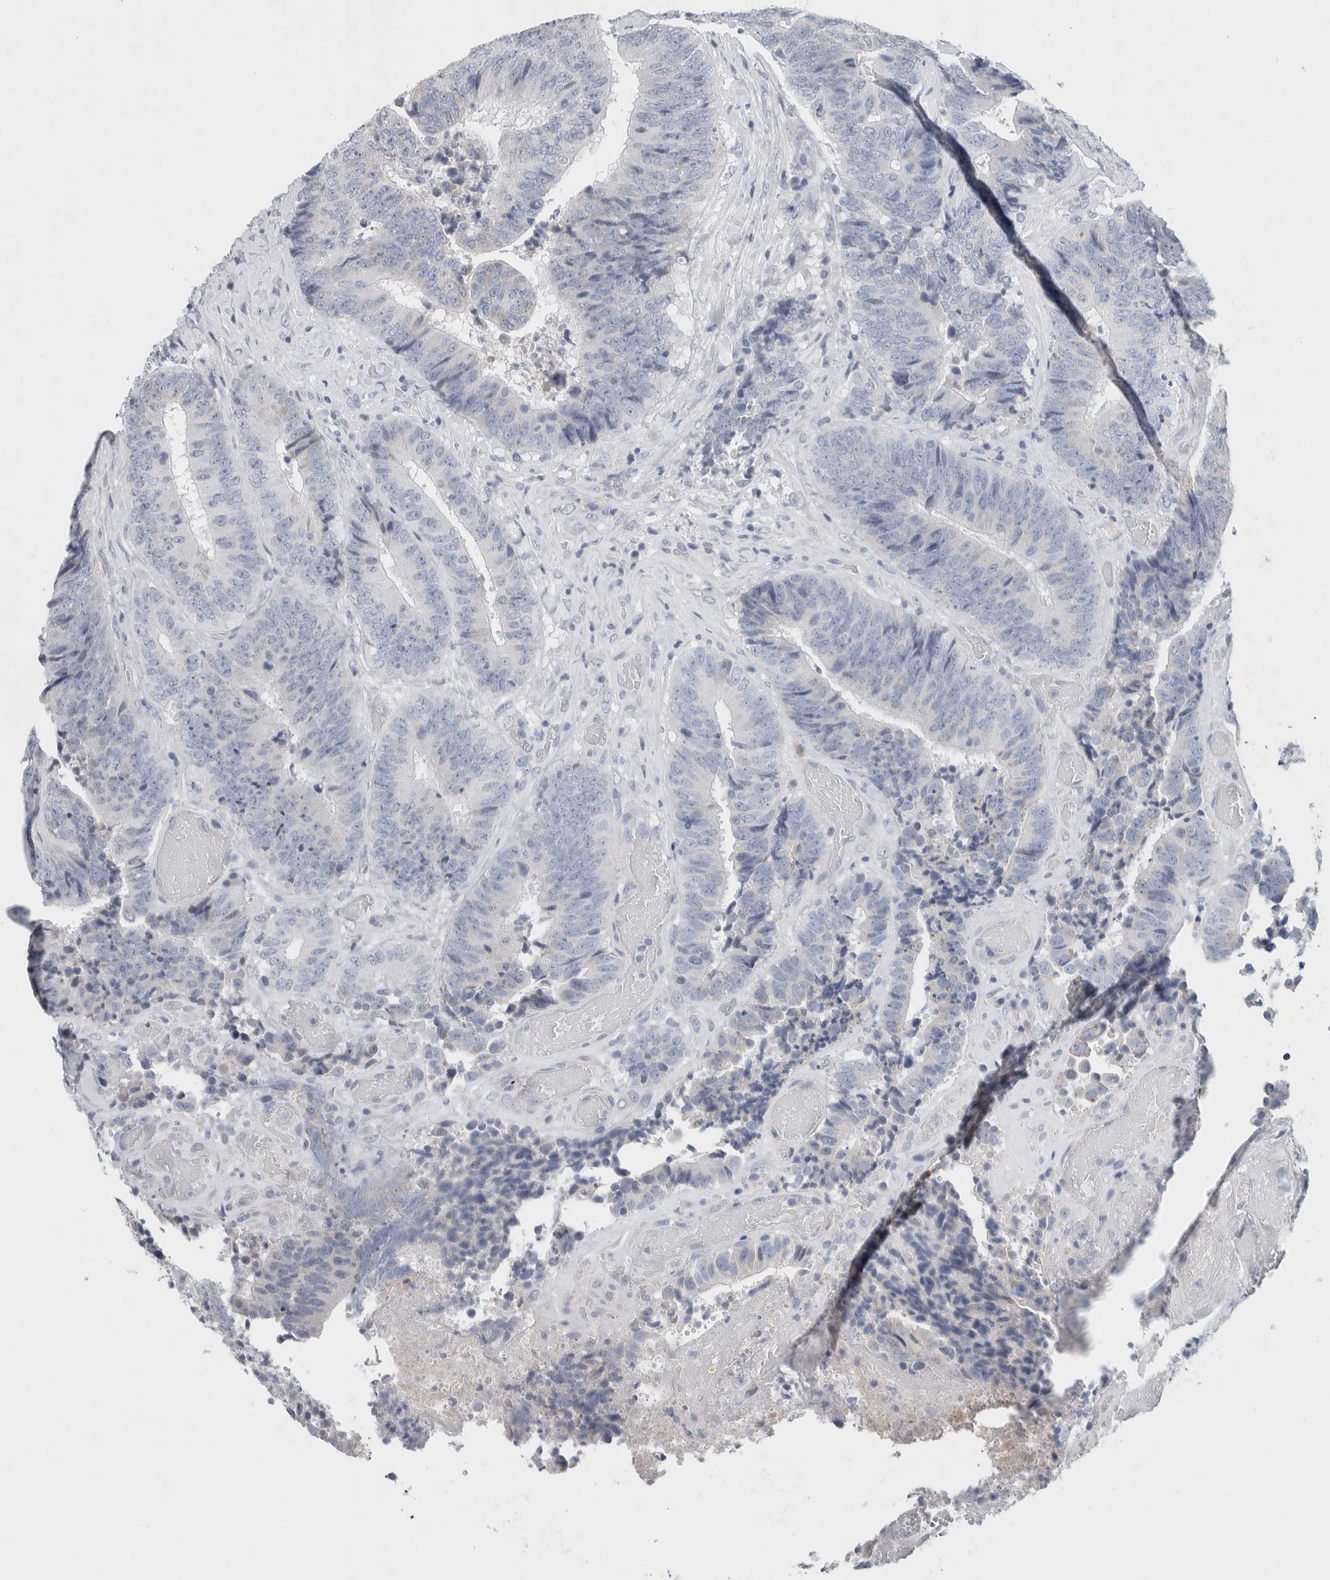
{"staining": {"intensity": "negative", "quantity": "none", "location": "none"}, "tissue": "colorectal cancer", "cell_type": "Tumor cells", "image_type": "cancer", "snomed": [{"axis": "morphology", "description": "Adenocarcinoma, NOS"}, {"axis": "topography", "description": "Rectum"}], "caption": "There is no significant positivity in tumor cells of adenocarcinoma (colorectal).", "gene": "SCN2A", "patient": {"sex": "male", "age": 72}}